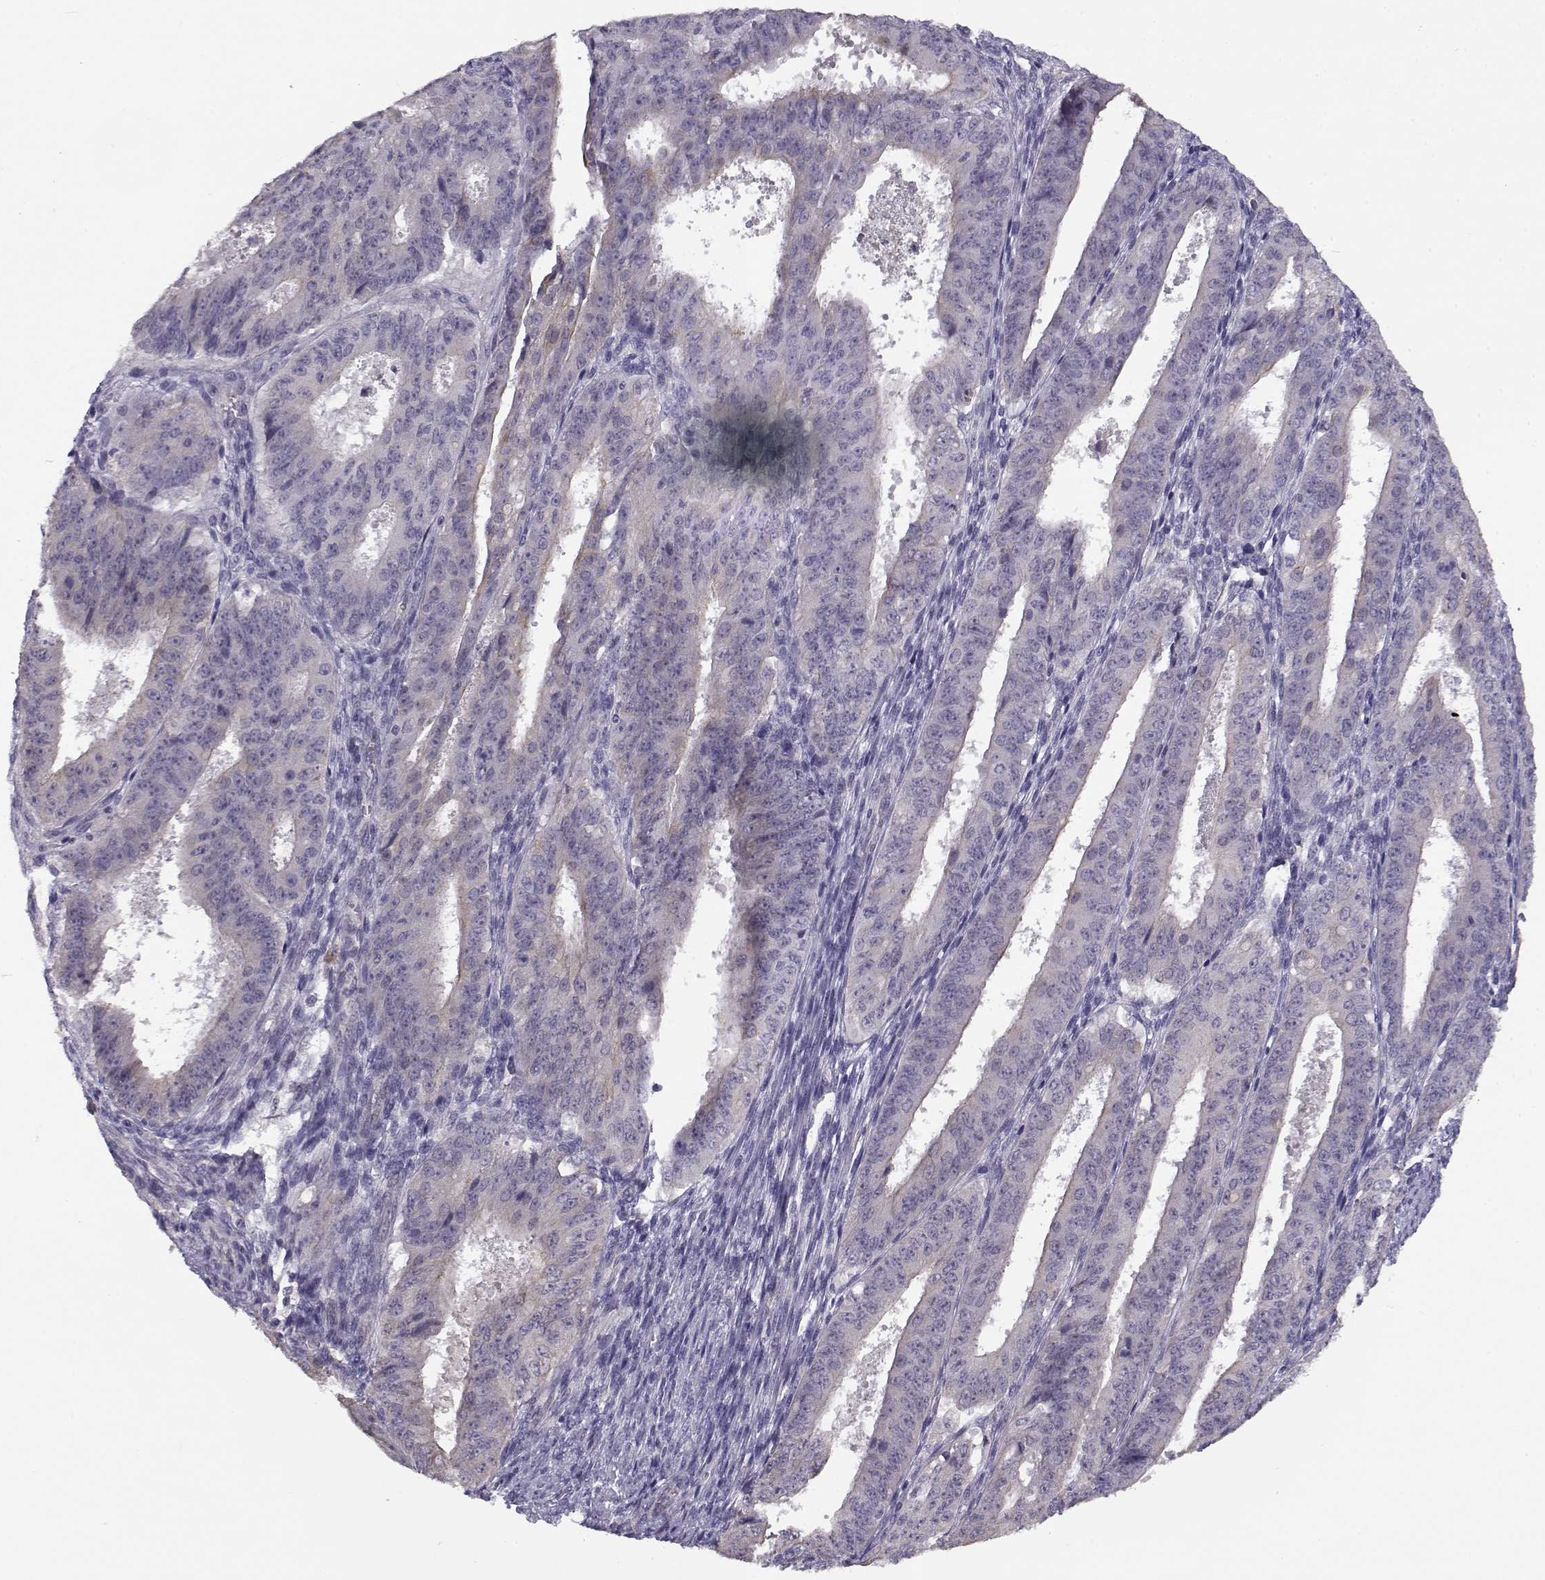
{"staining": {"intensity": "negative", "quantity": "none", "location": "none"}, "tissue": "ovarian cancer", "cell_type": "Tumor cells", "image_type": "cancer", "snomed": [{"axis": "morphology", "description": "Carcinoma, endometroid"}, {"axis": "topography", "description": "Ovary"}], "caption": "The photomicrograph reveals no staining of tumor cells in ovarian cancer. The staining was performed using DAB (3,3'-diaminobenzidine) to visualize the protein expression in brown, while the nuclei were stained in blue with hematoxylin (Magnification: 20x).", "gene": "TMEM145", "patient": {"sex": "female", "age": 42}}